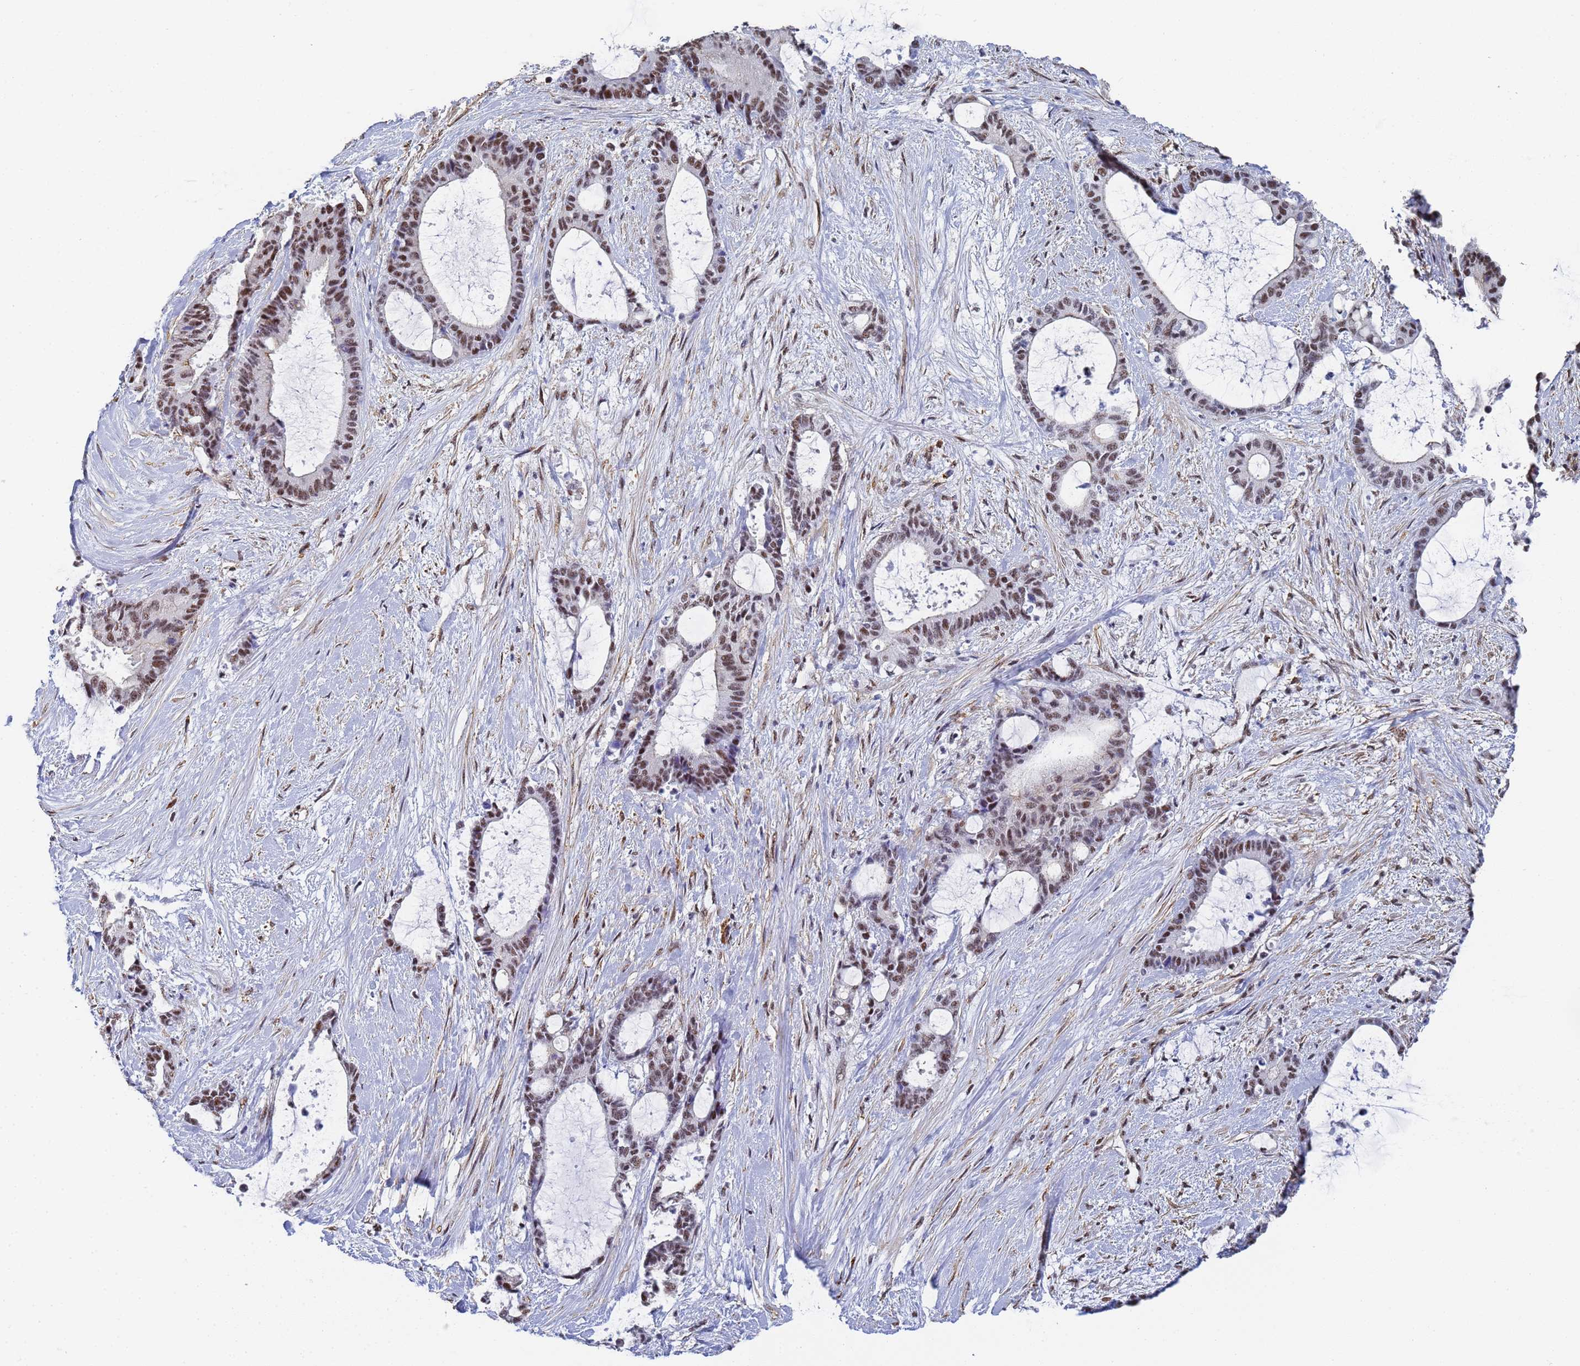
{"staining": {"intensity": "strong", "quantity": ">75%", "location": "nuclear"}, "tissue": "liver cancer", "cell_type": "Tumor cells", "image_type": "cancer", "snomed": [{"axis": "morphology", "description": "Normal tissue, NOS"}, {"axis": "morphology", "description": "Cholangiocarcinoma"}, {"axis": "topography", "description": "Liver"}, {"axis": "topography", "description": "Peripheral nerve tissue"}], "caption": "Immunohistochemistry staining of liver cholangiocarcinoma, which shows high levels of strong nuclear staining in approximately >75% of tumor cells indicating strong nuclear protein positivity. The staining was performed using DAB (3,3'-diaminobenzidine) (brown) for protein detection and nuclei were counterstained in hematoxylin (blue).", "gene": "PRRT4", "patient": {"sex": "female", "age": 73}}